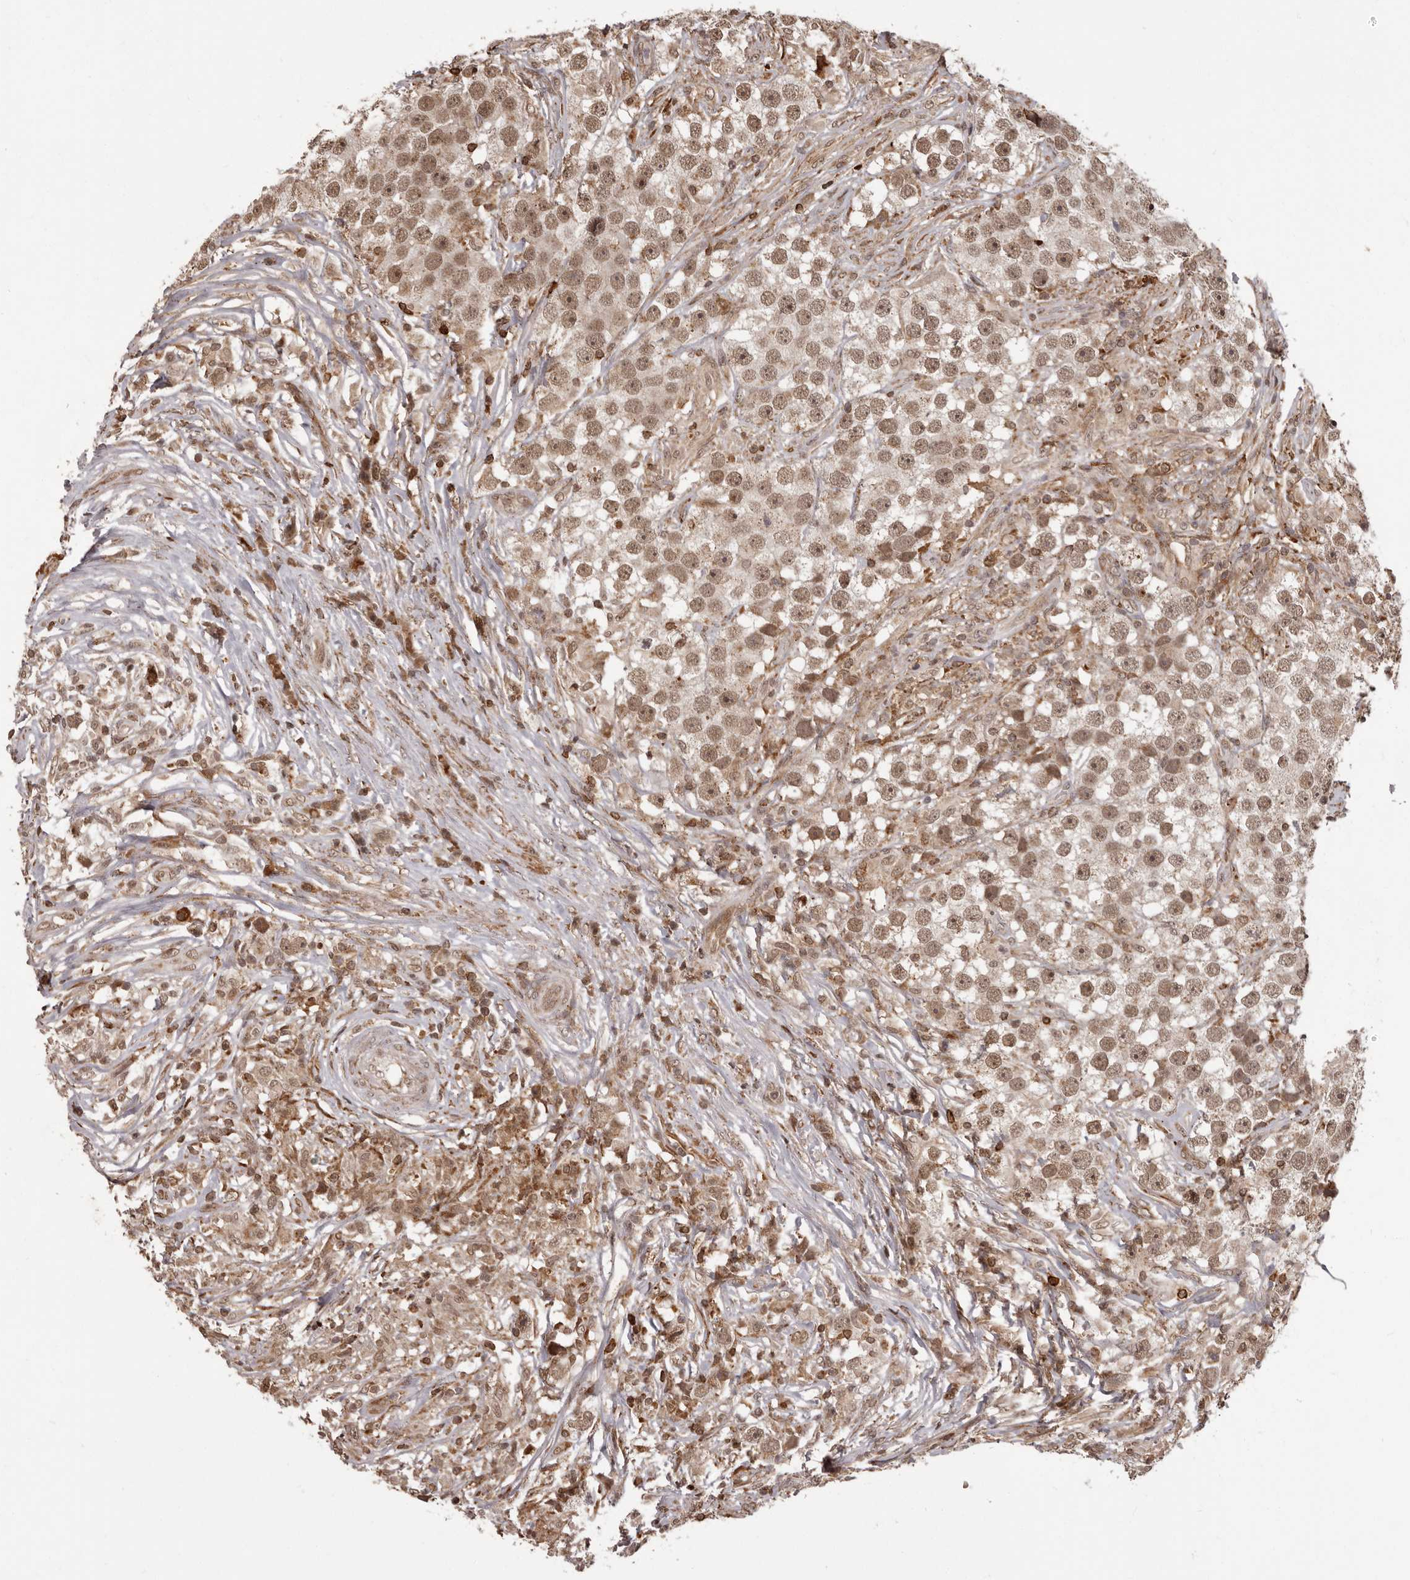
{"staining": {"intensity": "moderate", "quantity": ">75%", "location": "nuclear"}, "tissue": "testis cancer", "cell_type": "Tumor cells", "image_type": "cancer", "snomed": [{"axis": "morphology", "description": "Seminoma, NOS"}, {"axis": "topography", "description": "Testis"}], "caption": "A medium amount of moderate nuclear staining is identified in approximately >75% of tumor cells in testis cancer (seminoma) tissue. (DAB (3,3'-diaminobenzidine) IHC, brown staining for protein, blue staining for nuclei).", "gene": "IL32", "patient": {"sex": "male", "age": 49}}